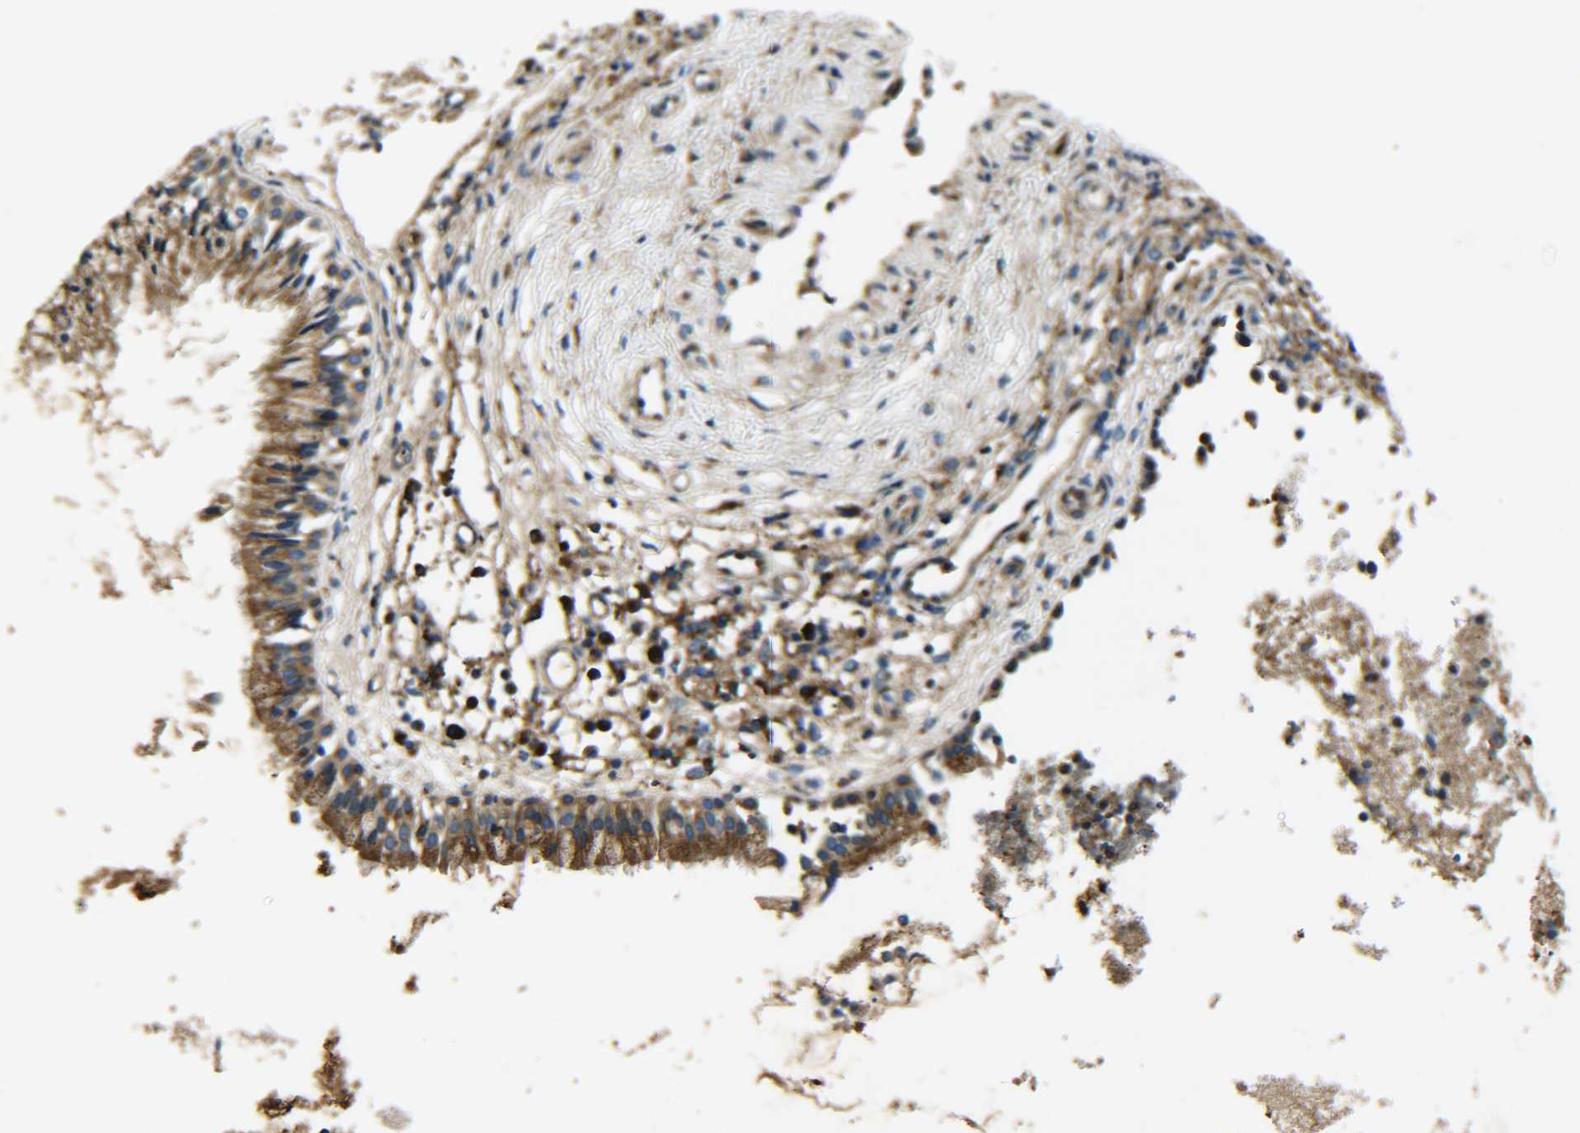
{"staining": {"intensity": "moderate", "quantity": ">75%", "location": "cytoplasmic/membranous"}, "tissue": "nasopharynx", "cell_type": "Respiratory epithelial cells", "image_type": "normal", "snomed": [{"axis": "morphology", "description": "Normal tissue, NOS"}, {"axis": "topography", "description": "Nasopharynx"}], "caption": "Immunohistochemical staining of benign human nasopharynx demonstrates moderate cytoplasmic/membranous protein staining in about >75% of respiratory epithelial cells.", "gene": "RAB1B", "patient": {"sex": "male", "age": 21}}